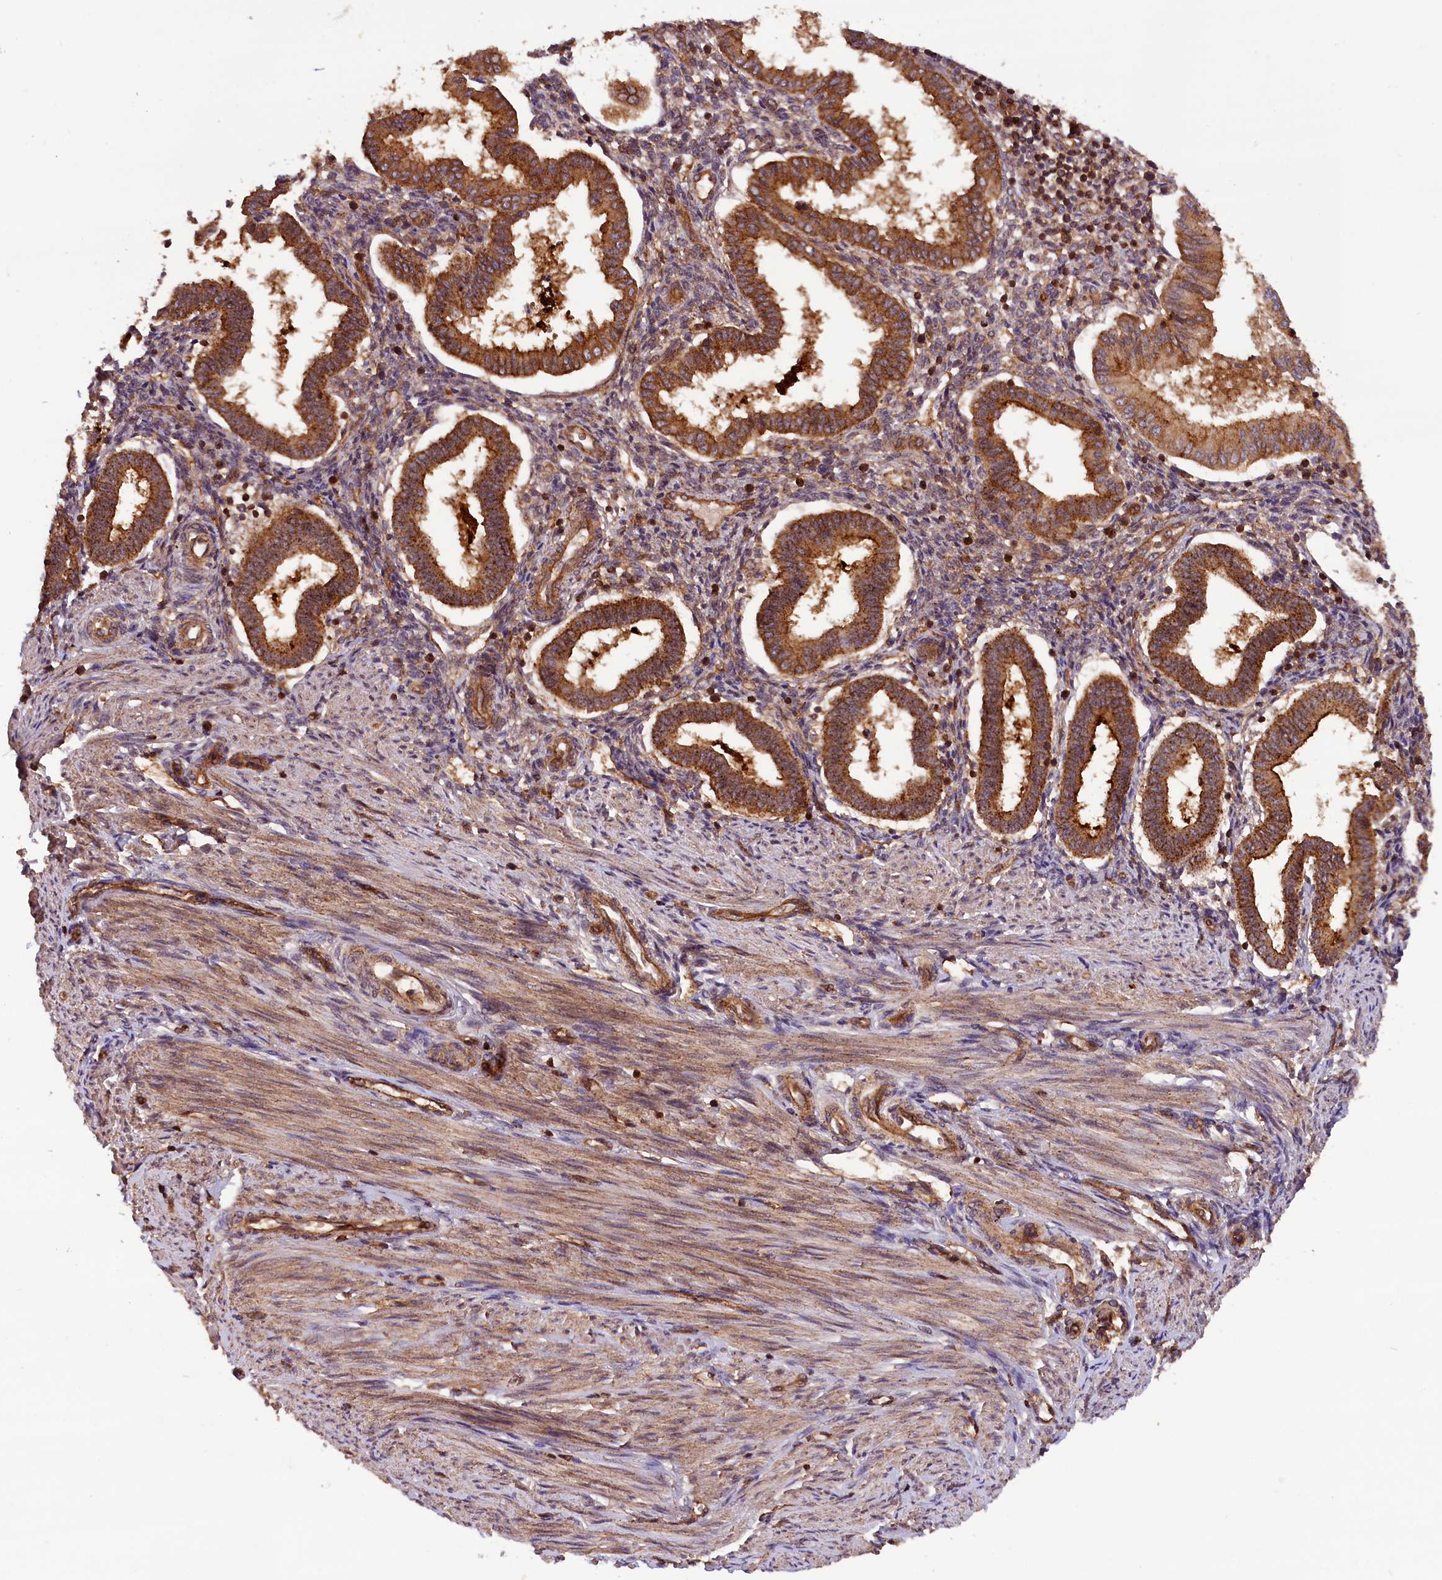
{"staining": {"intensity": "strong", "quantity": "25%-75%", "location": "cytoplasmic/membranous"}, "tissue": "endometrium", "cell_type": "Cells in endometrial stroma", "image_type": "normal", "snomed": [{"axis": "morphology", "description": "Normal tissue, NOS"}, {"axis": "topography", "description": "Endometrium"}], "caption": "The image displays immunohistochemical staining of unremarkable endometrium. There is strong cytoplasmic/membranous positivity is identified in about 25%-75% of cells in endometrial stroma.", "gene": "IST1", "patient": {"sex": "female", "age": 24}}